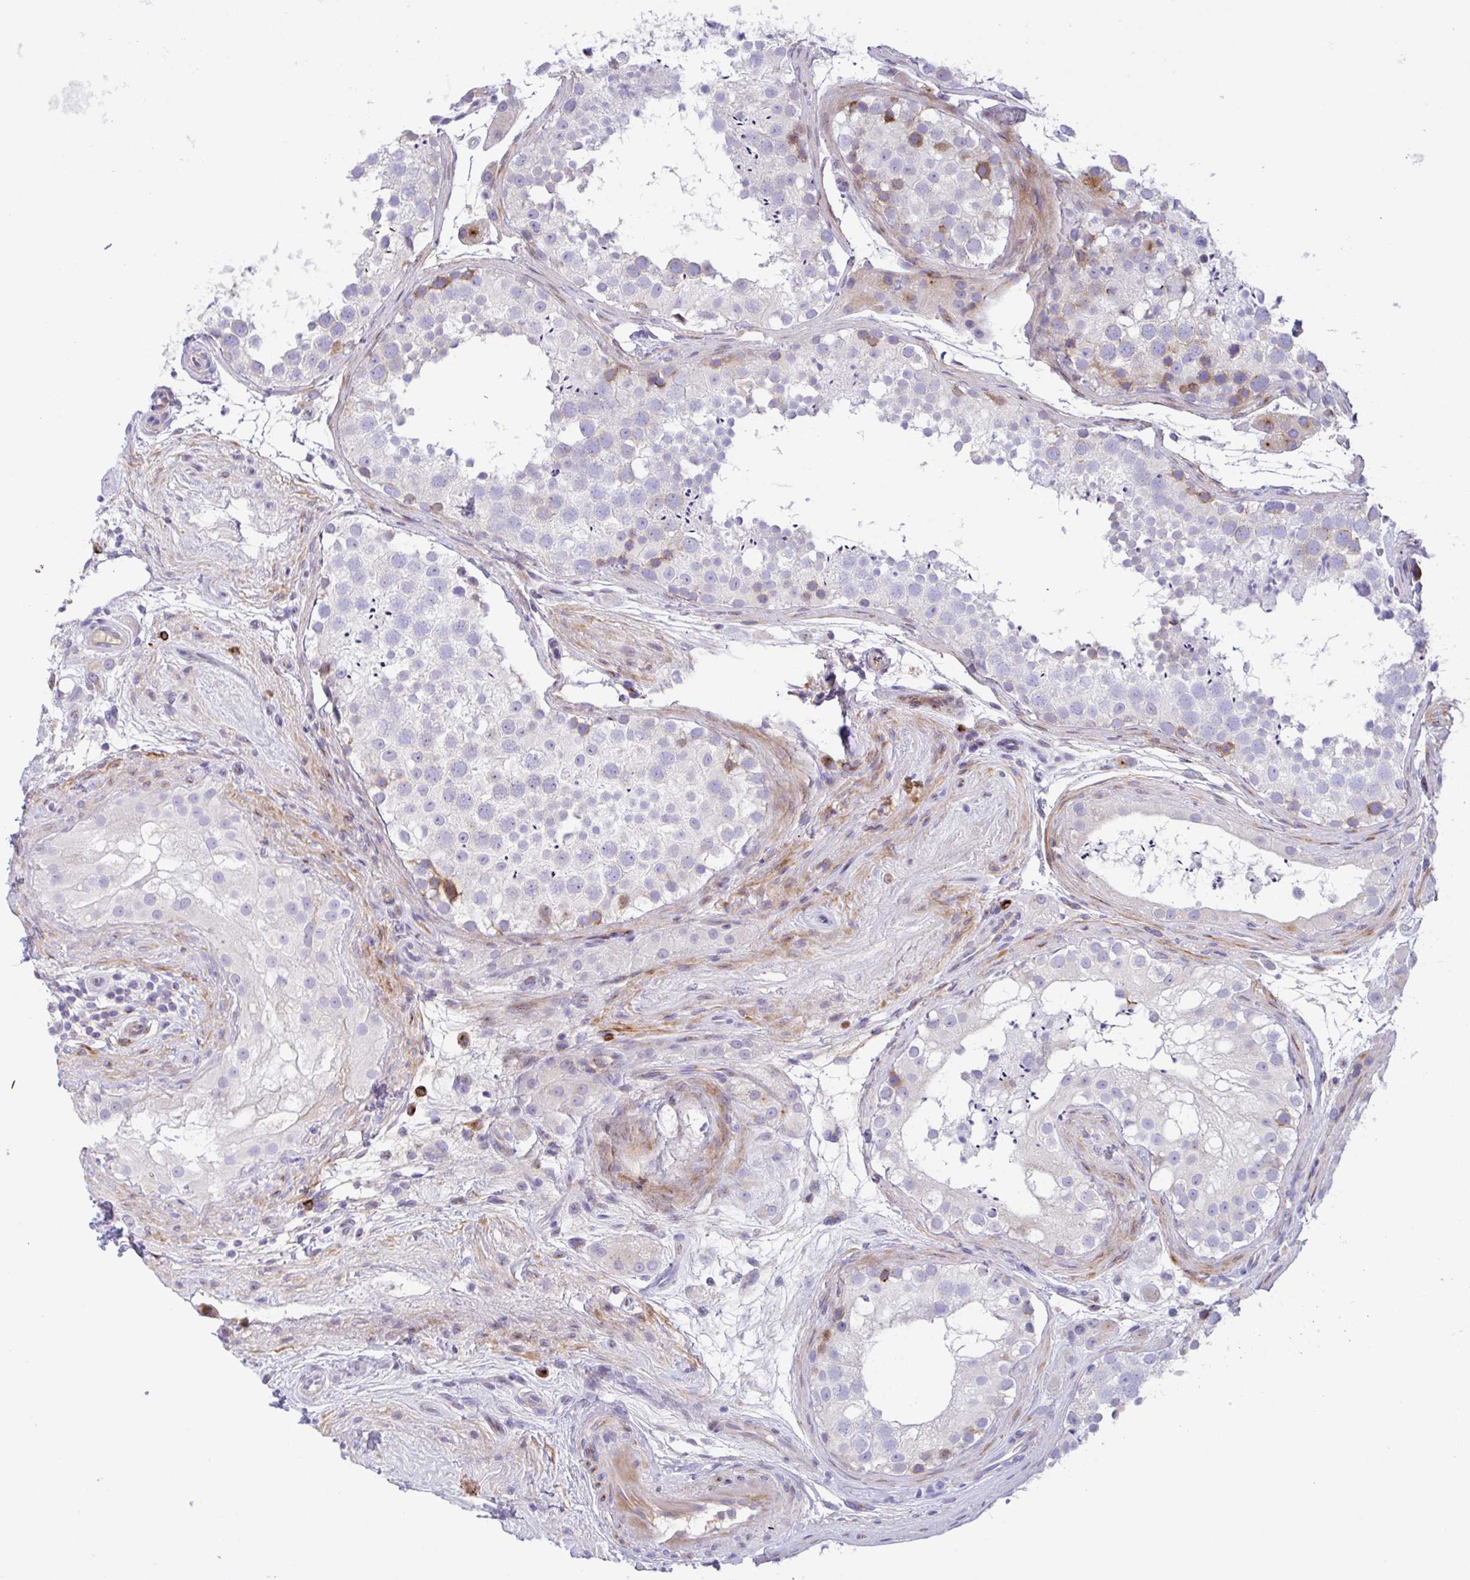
{"staining": {"intensity": "strong", "quantity": "<25%", "location": "cytoplasmic/membranous"}, "tissue": "testis", "cell_type": "Cells in seminiferous ducts", "image_type": "normal", "snomed": [{"axis": "morphology", "description": "Normal tissue, NOS"}, {"axis": "topography", "description": "Testis"}], "caption": "High-power microscopy captured an immunohistochemistry (IHC) photomicrograph of normal testis, revealing strong cytoplasmic/membranous staining in about <25% of cells in seminiferous ducts. Nuclei are stained in blue.", "gene": "FBXL20", "patient": {"sex": "male", "age": 41}}